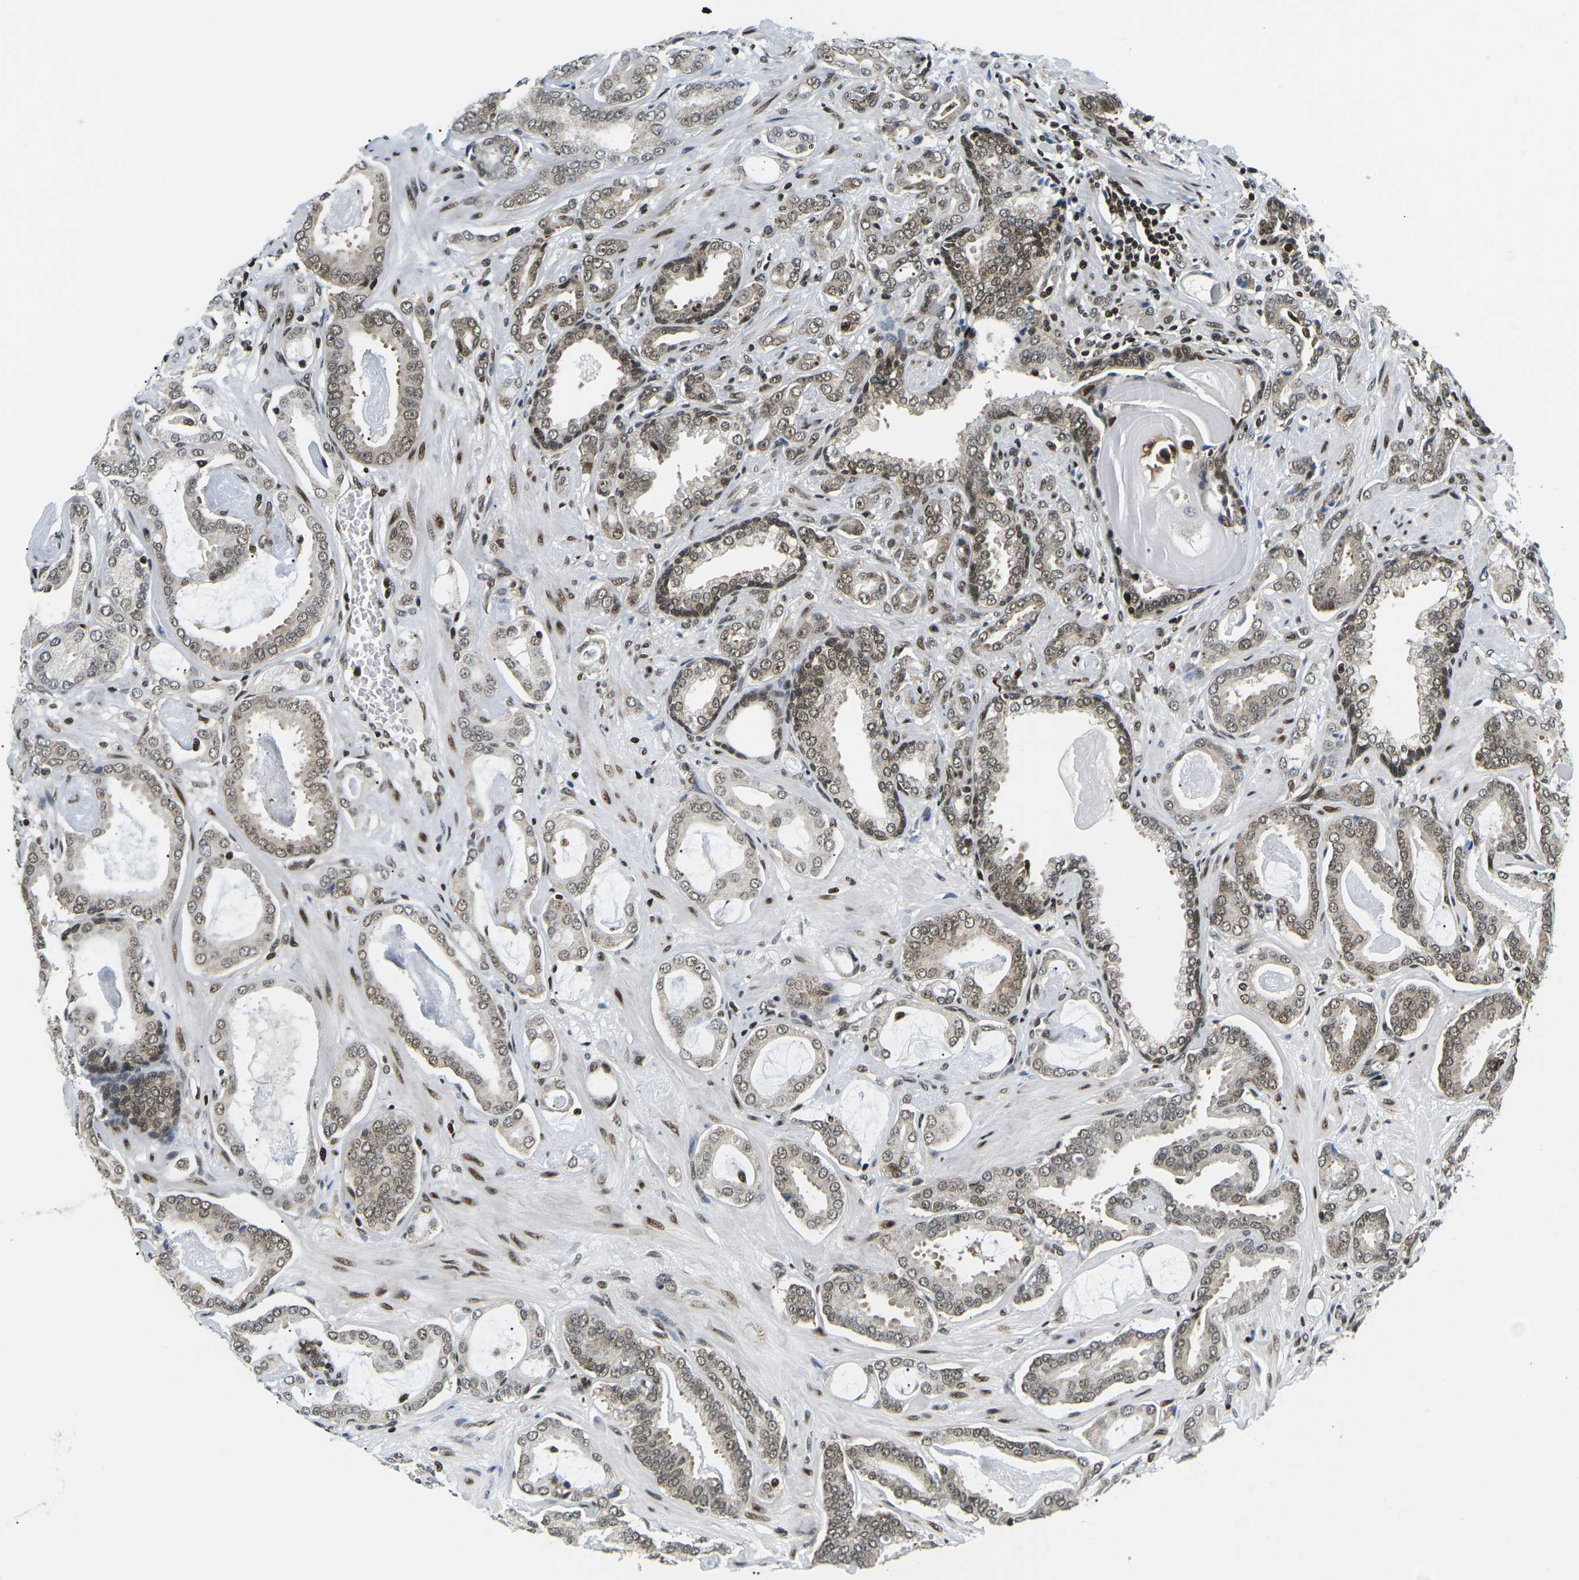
{"staining": {"intensity": "moderate", "quantity": "25%-75%", "location": "cytoplasmic/membranous,nuclear"}, "tissue": "prostate cancer", "cell_type": "Tumor cells", "image_type": "cancer", "snomed": [{"axis": "morphology", "description": "Adenocarcinoma, Low grade"}, {"axis": "topography", "description": "Prostate"}], "caption": "Human prostate low-grade adenocarcinoma stained for a protein (brown) shows moderate cytoplasmic/membranous and nuclear positive positivity in about 25%-75% of tumor cells.", "gene": "CELF1", "patient": {"sex": "male", "age": 53}}